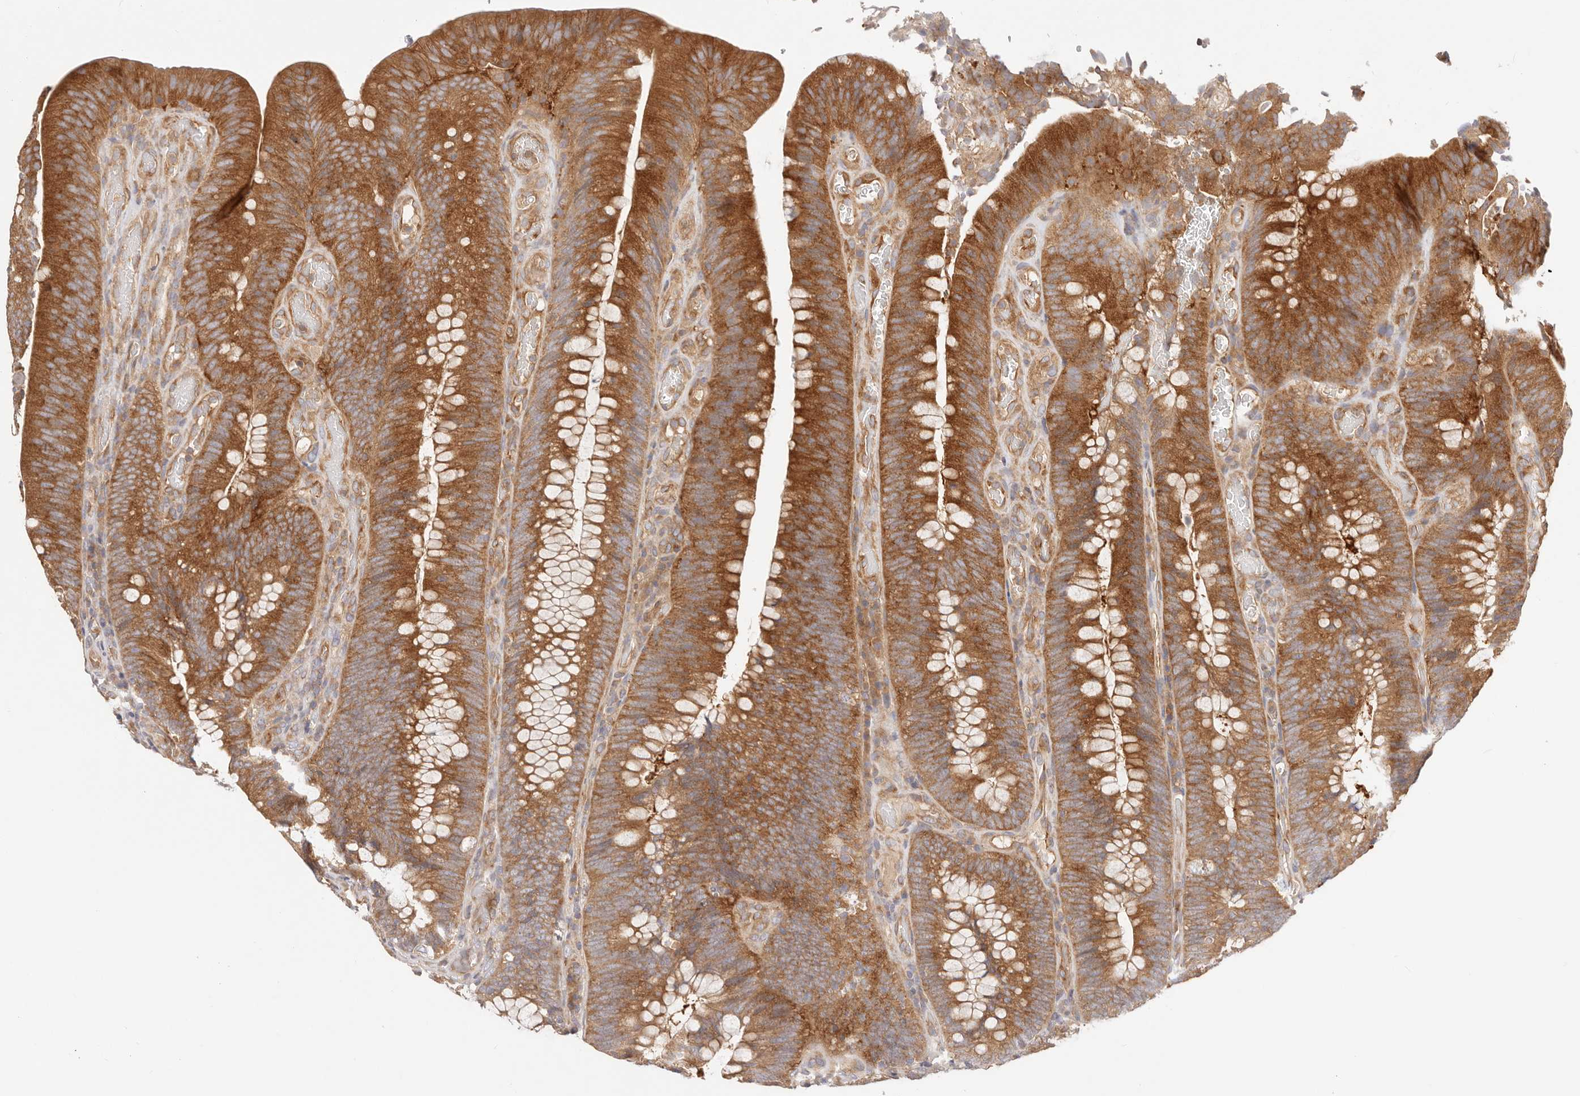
{"staining": {"intensity": "strong", "quantity": ">75%", "location": "cytoplasmic/membranous"}, "tissue": "colorectal cancer", "cell_type": "Tumor cells", "image_type": "cancer", "snomed": [{"axis": "morphology", "description": "Normal tissue, NOS"}, {"axis": "topography", "description": "Colon"}], "caption": "Colorectal cancer stained with a protein marker shows strong staining in tumor cells.", "gene": "KCMF1", "patient": {"sex": "female", "age": 82}}